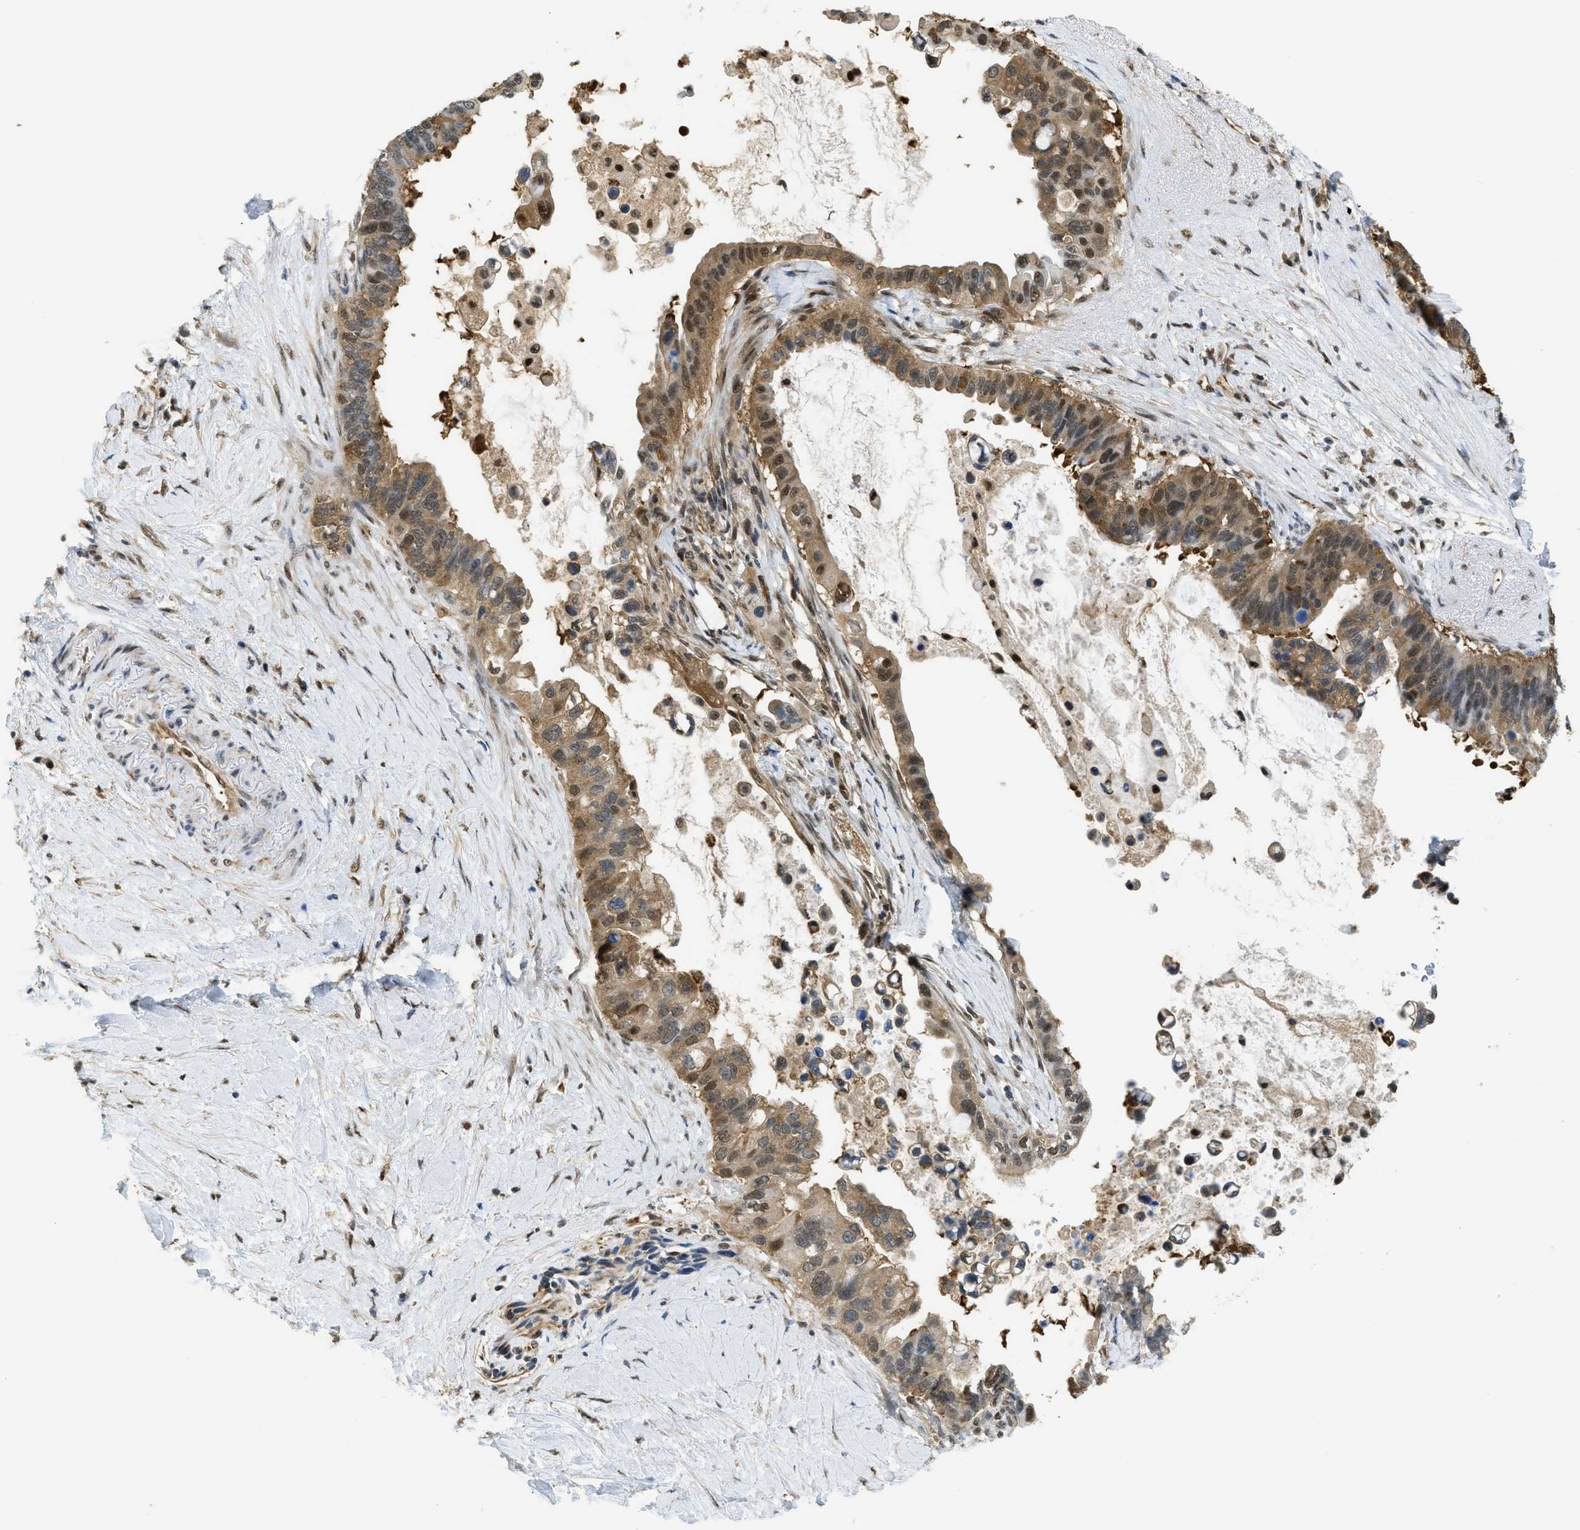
{"staining": {"intensity": "moderate", "quantity": ">75%", "location": "cytoplasmic/membranous,nuclear"}, "tissue": "pancreatic cancer", "cell_type": "Tumor cells", "image_type": "cancer", "snomed": [{"axis": "morphology", "description": "Adenocarcinoma, NOS"}, {"axis": "topography", "description": "Pancreas"}], "caption": "Immunohistochemistry image of adenocarcinoma (pancreatic) stained for a protein (brown), which displays medium levels of moderate cytoplasmic/membranous and nuclear staining in approximately >75% of tumor cells.", "gene": "PSMC5", "patient": {"sex": "female", "age": 56}}